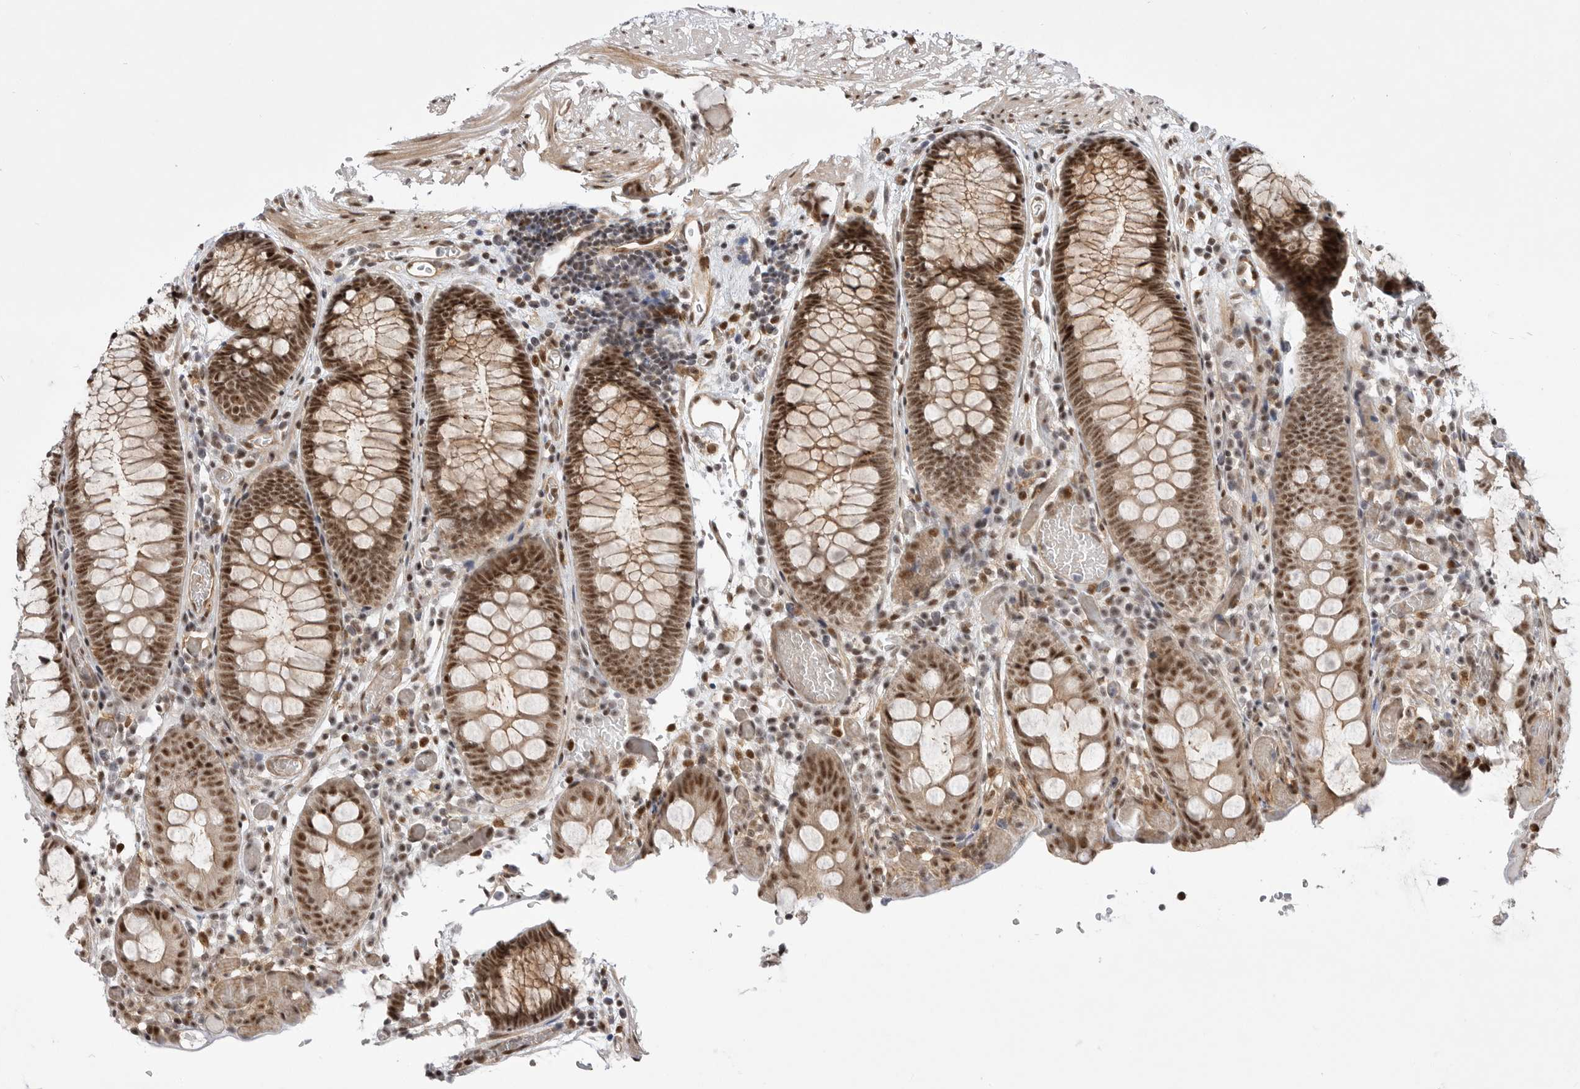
{"staining": {"intensity": "moderate", "quantity": ">75%", "location": "cytoplasmic/membranous,nuclear"}, "tissue": "colon", "cell_type": "Endothelial cells", "image_type": "normal", "snomed": [{"axis": "morphology", "description": "Normal tissue, NOS"}, {"axis": "topography", "description": "Colon"}], "caption": "Moderate cytoplasmic/membranous,nuclear protein positivity is identified in about >75% of endothelial cells in colon.", "gene": "GPATCH2", "patient": {"sex": "male", "age": 14}}